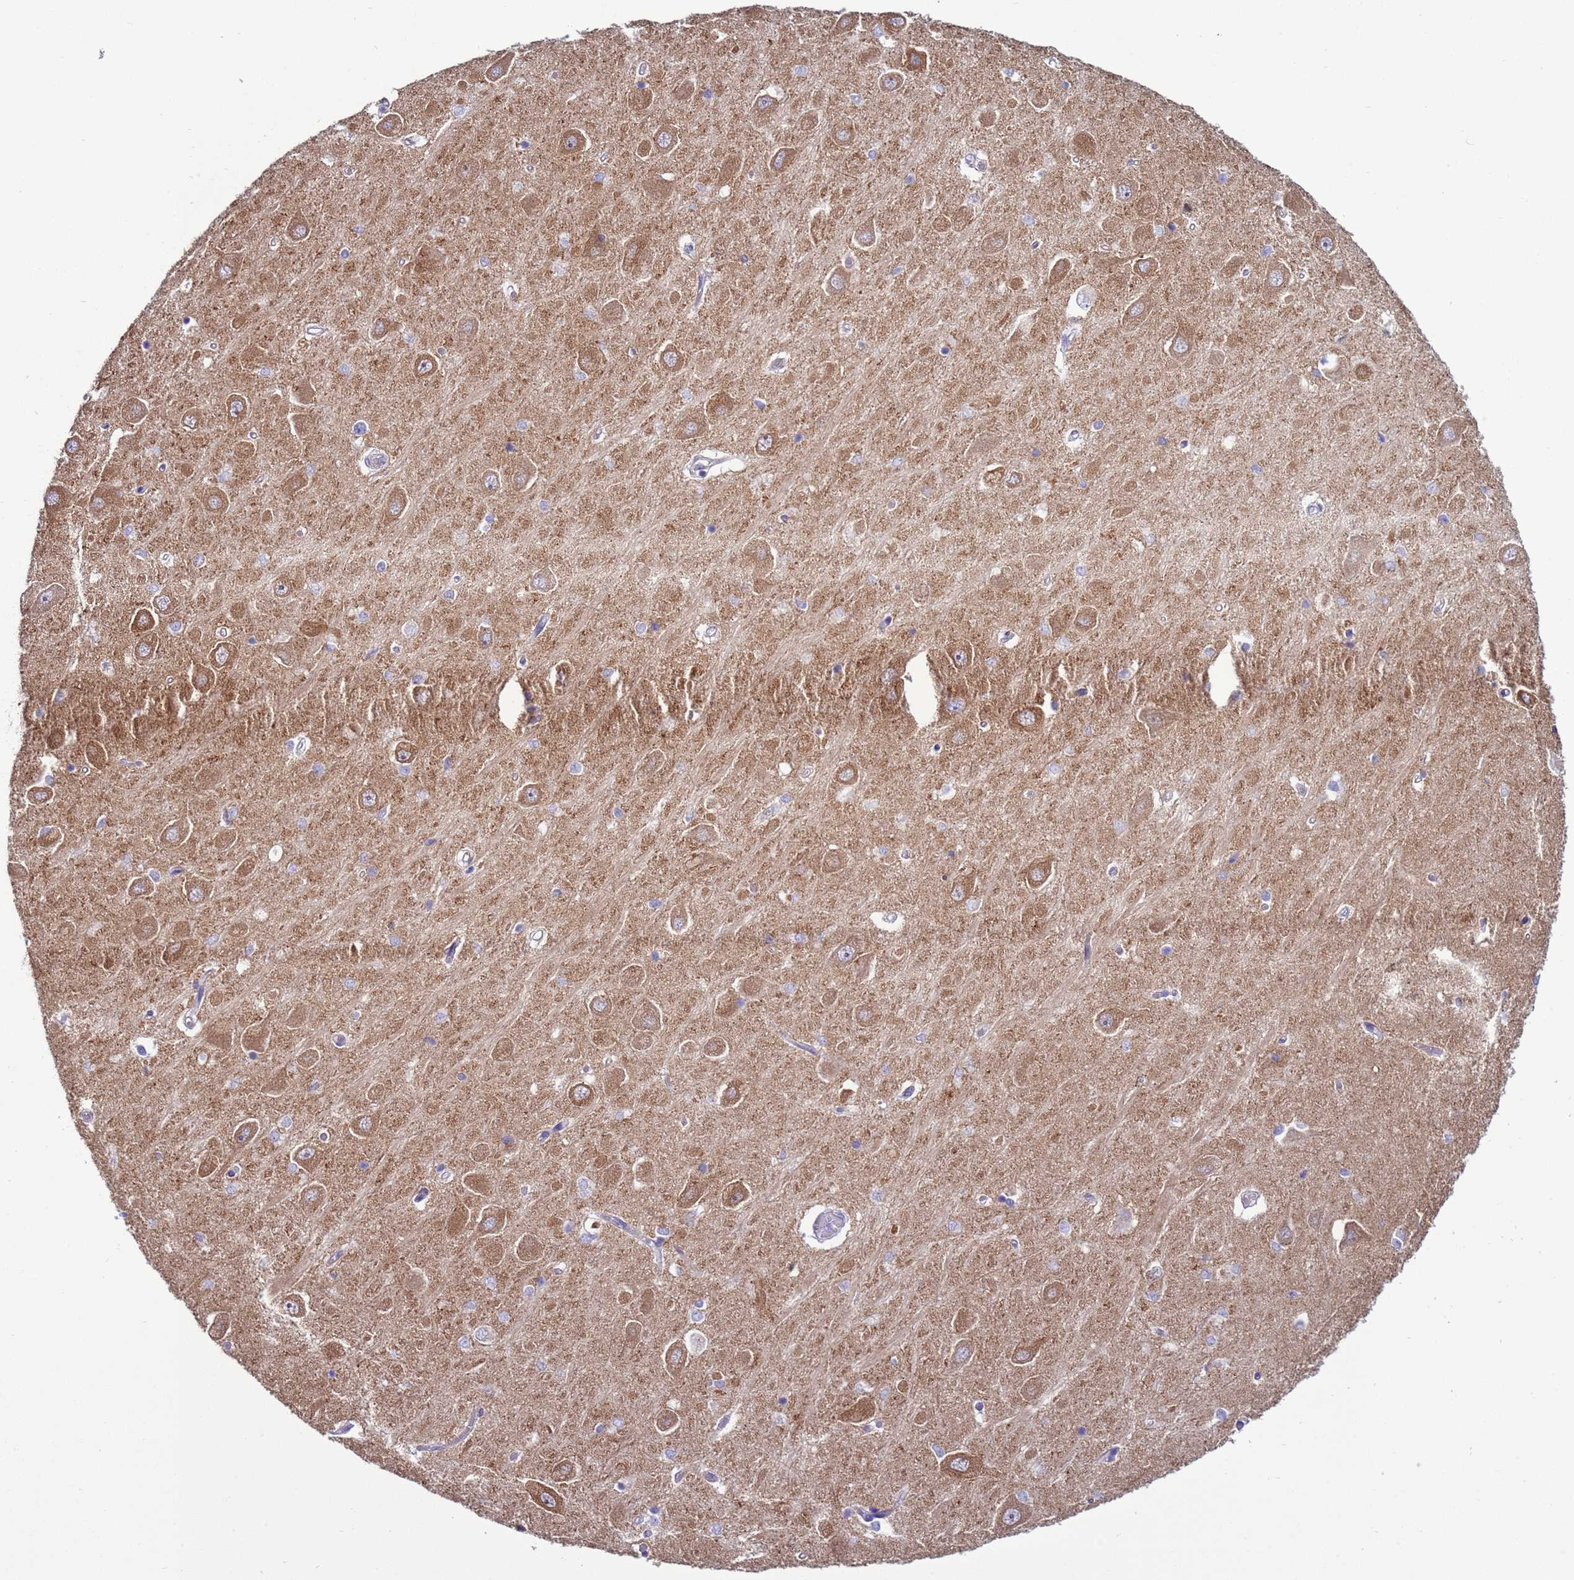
{"staining": {"intensity": "weak", "quantity": "<25%", "location": "cytoplasmic/membranous"}, "tissue": "hippocampus", "cell_type": "Glial cells", "image_type": "normal", "snomed": [{"axis": "morphology", "description": "Normal tissue, NOS"}, {"axis": "topography", "description": "Hippocampus"}], "caption": "Glial cells show no significant protein positivity in benign hippocampus.", "gene": "HPCAL1", "patient": {"sex": "male", "age": 45}}